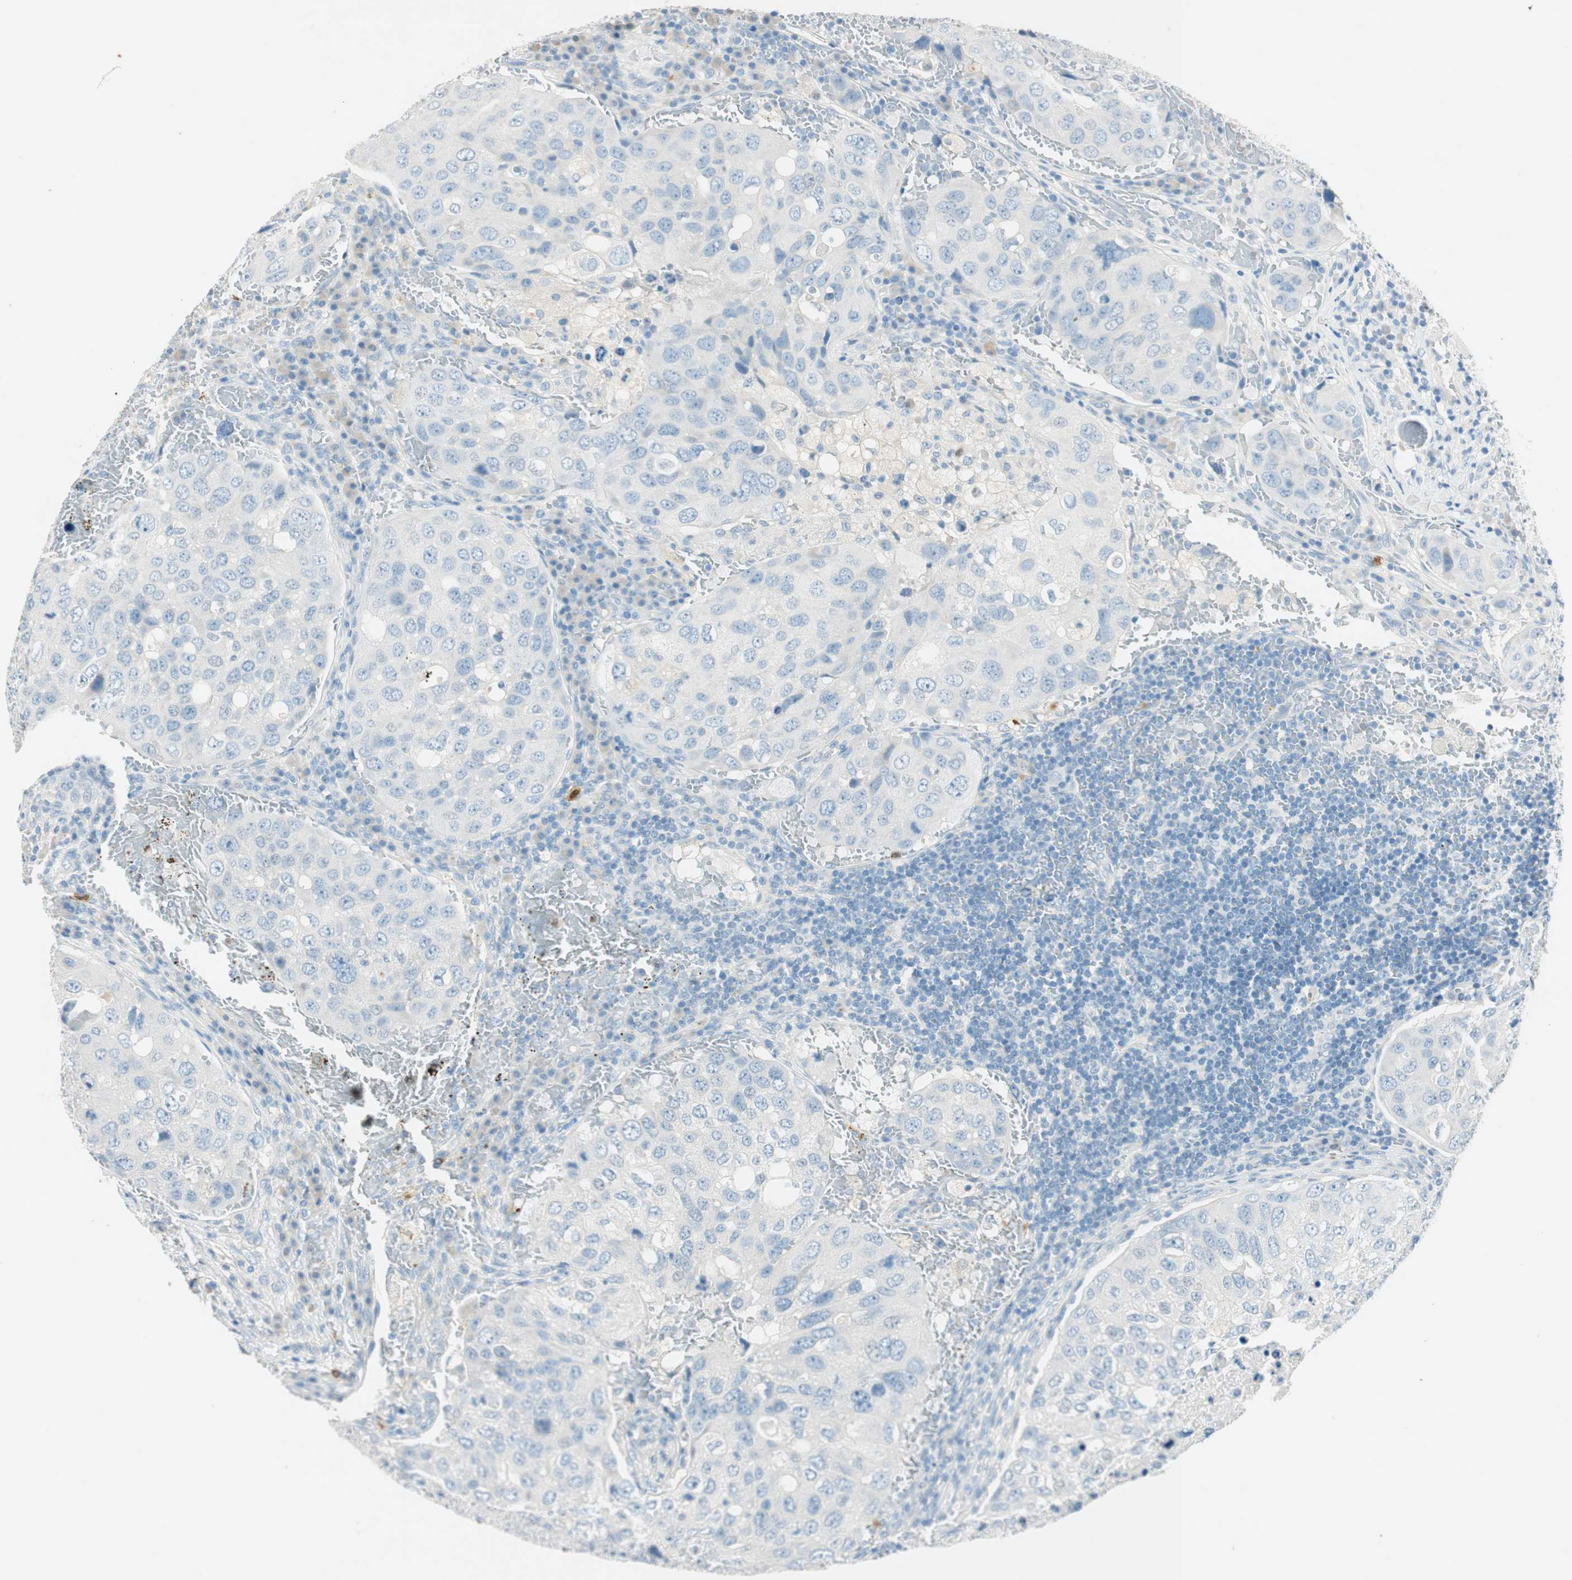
{"staining": {"intensity": "negative", "quantity": "none", "location": "none"}, "tissue": "urothelial cancer", "cell_type": "Tumor cells", "image_type": "cancer", "snomed": [{"axis": "morphology", "description": "Urothelial carcinoma, High grade"}, {"axis": "topography", "description": "Lymph node"}, {"axis": "topography", "description": "Urinary bladder"}], "caption": "Micrograph shows no significant protein staining in tumor cells of urothelial cancer.", "gene": "HPGD", "patient": {"sex": "male", "age": 51}}